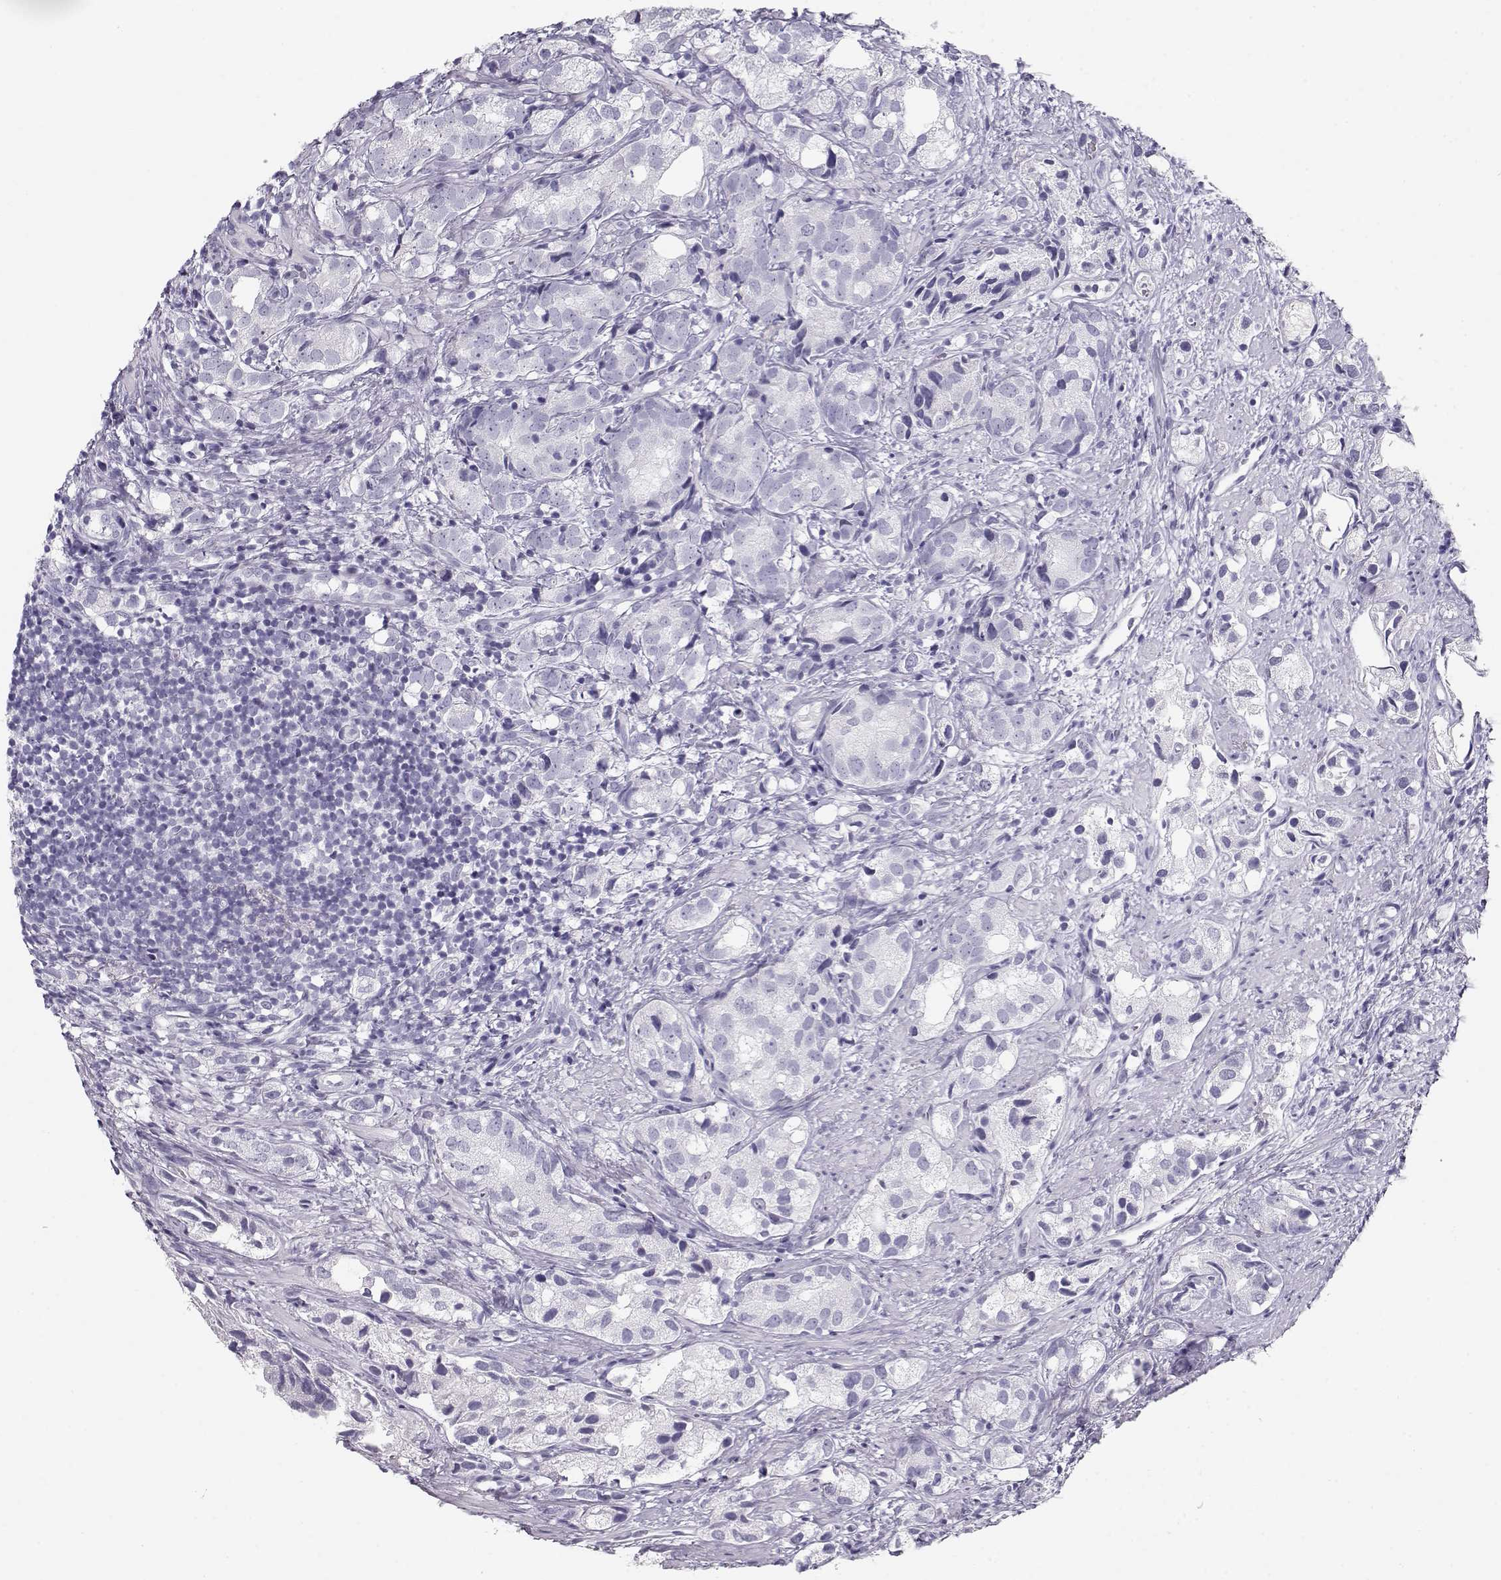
{"staining": {"intensity": "negative", "quantity": "none", "location": "none"}, "tissue": "prostate cancer", "cell_type": "Tumor cells", "image_type": "cancer", "snomed": [{"axis": "morphology", "description": "Adenocarcinoma, High grade"}, {"axis": "topography", "description": "Prostate"}], "caption": "An immunohistochemistry (IHC) histopathology image of prostate cancer (adenocarcinoma (high-grade)) is shown. There is no staining in tumor cells of prostate cancer (adenocarcinoma (high-grade)). The staining is performed using DAB brown chromogen with nuclei counter-stained in using hematoxylin.", "gene": "MAGEC1", "patient": {"sex": "male", "age": 82}}